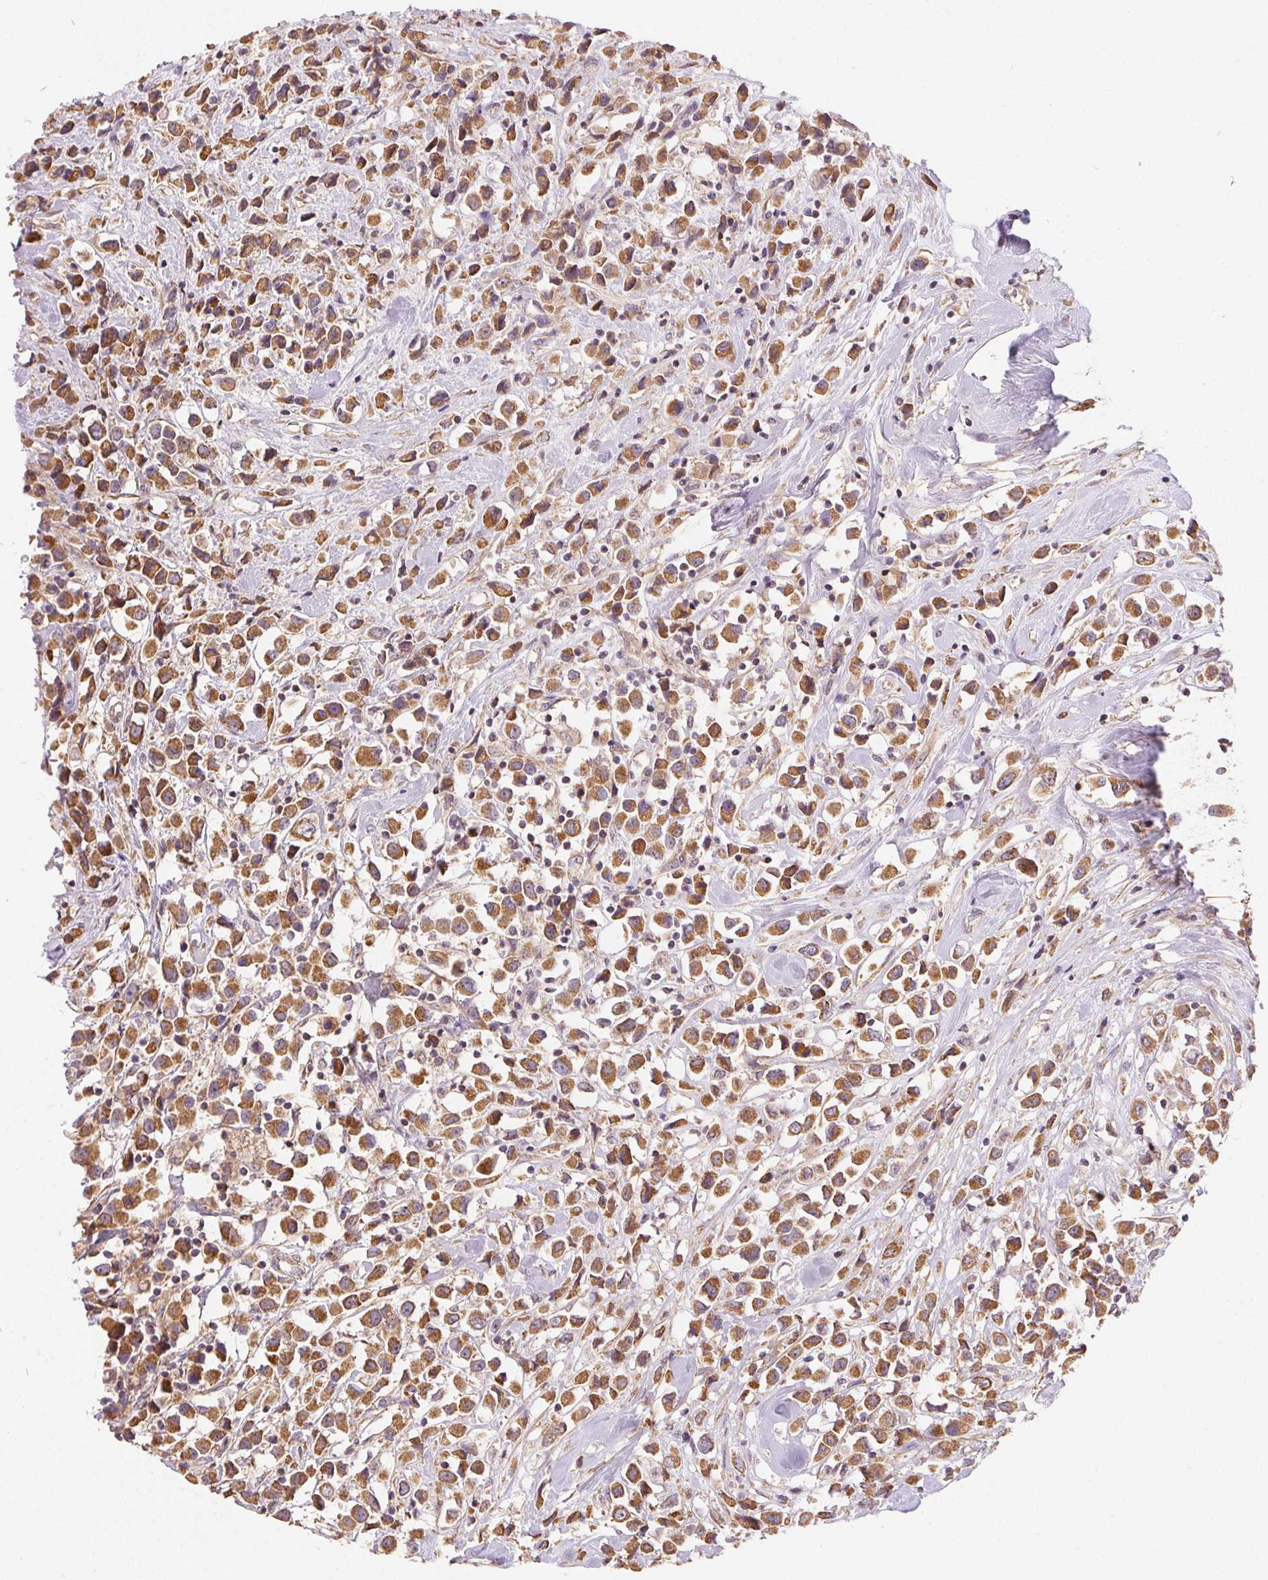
{"staining": {"intensity": "moderate", "quantity": ">75%", "location": "cytoplasmic/membranous"}, "tissue": "breast cancer", "cell_type": "Tumor cells", "image_type": "cancer", "snomed": [{"axis": "morphology", "description": "Duct carcinoma"}, {"axis": "topography", "description": "Breast"}], "caption": "Immunohistochemical staining of breast invasive ductal carcinoma displays medium levels of moderate cytoplasmic/membranous protein positivity in approximately >75% of tumor cells. The protein of interest is shown in brown color, while the nuclei are stained blue.", "gene": "REV3L", "patient": {"sex": "female", "age": 61}}